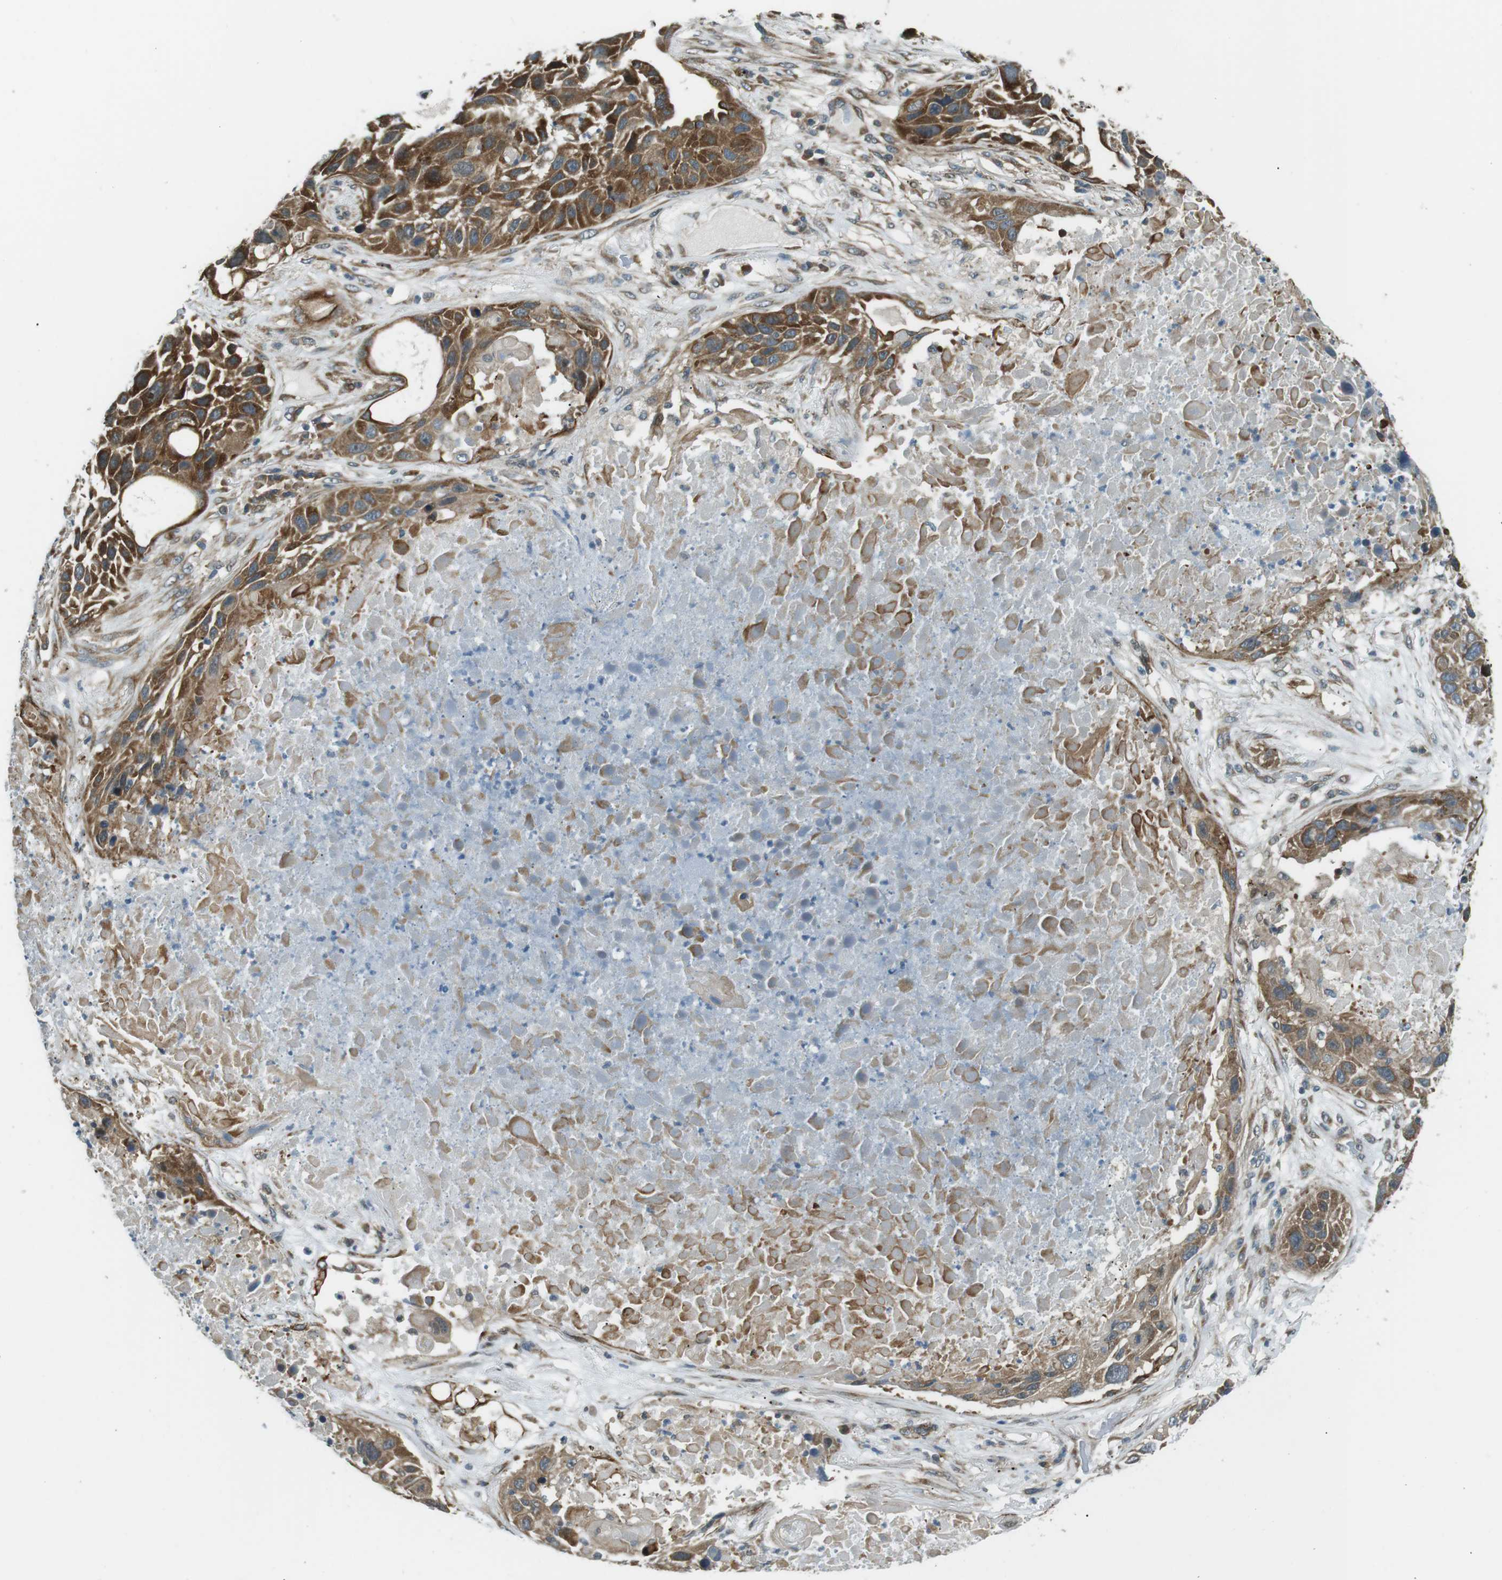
{"staining": {"intensity": "strong", "quantity": ">75%", "location": "cytoplasmic/membranous"}, "tissue": "lung cancer", "cell_type": "Tumor cells", "image_type": "cancer", "snomed": [{"axis": "morphology", "description": "Squamous cell carcinoma, NOS"}, {"axis": "topography", "description": "Lung"}], "caption": "This micrograph displays immunohistochemistry (IHC) staining of squamous cell carcinoma (lung), with high strong cytoplasmic/membranous expression in approximately >75% of tumor cells.", "gene": "TMEM74", "patient": {"sex": "male", "age": 57}}